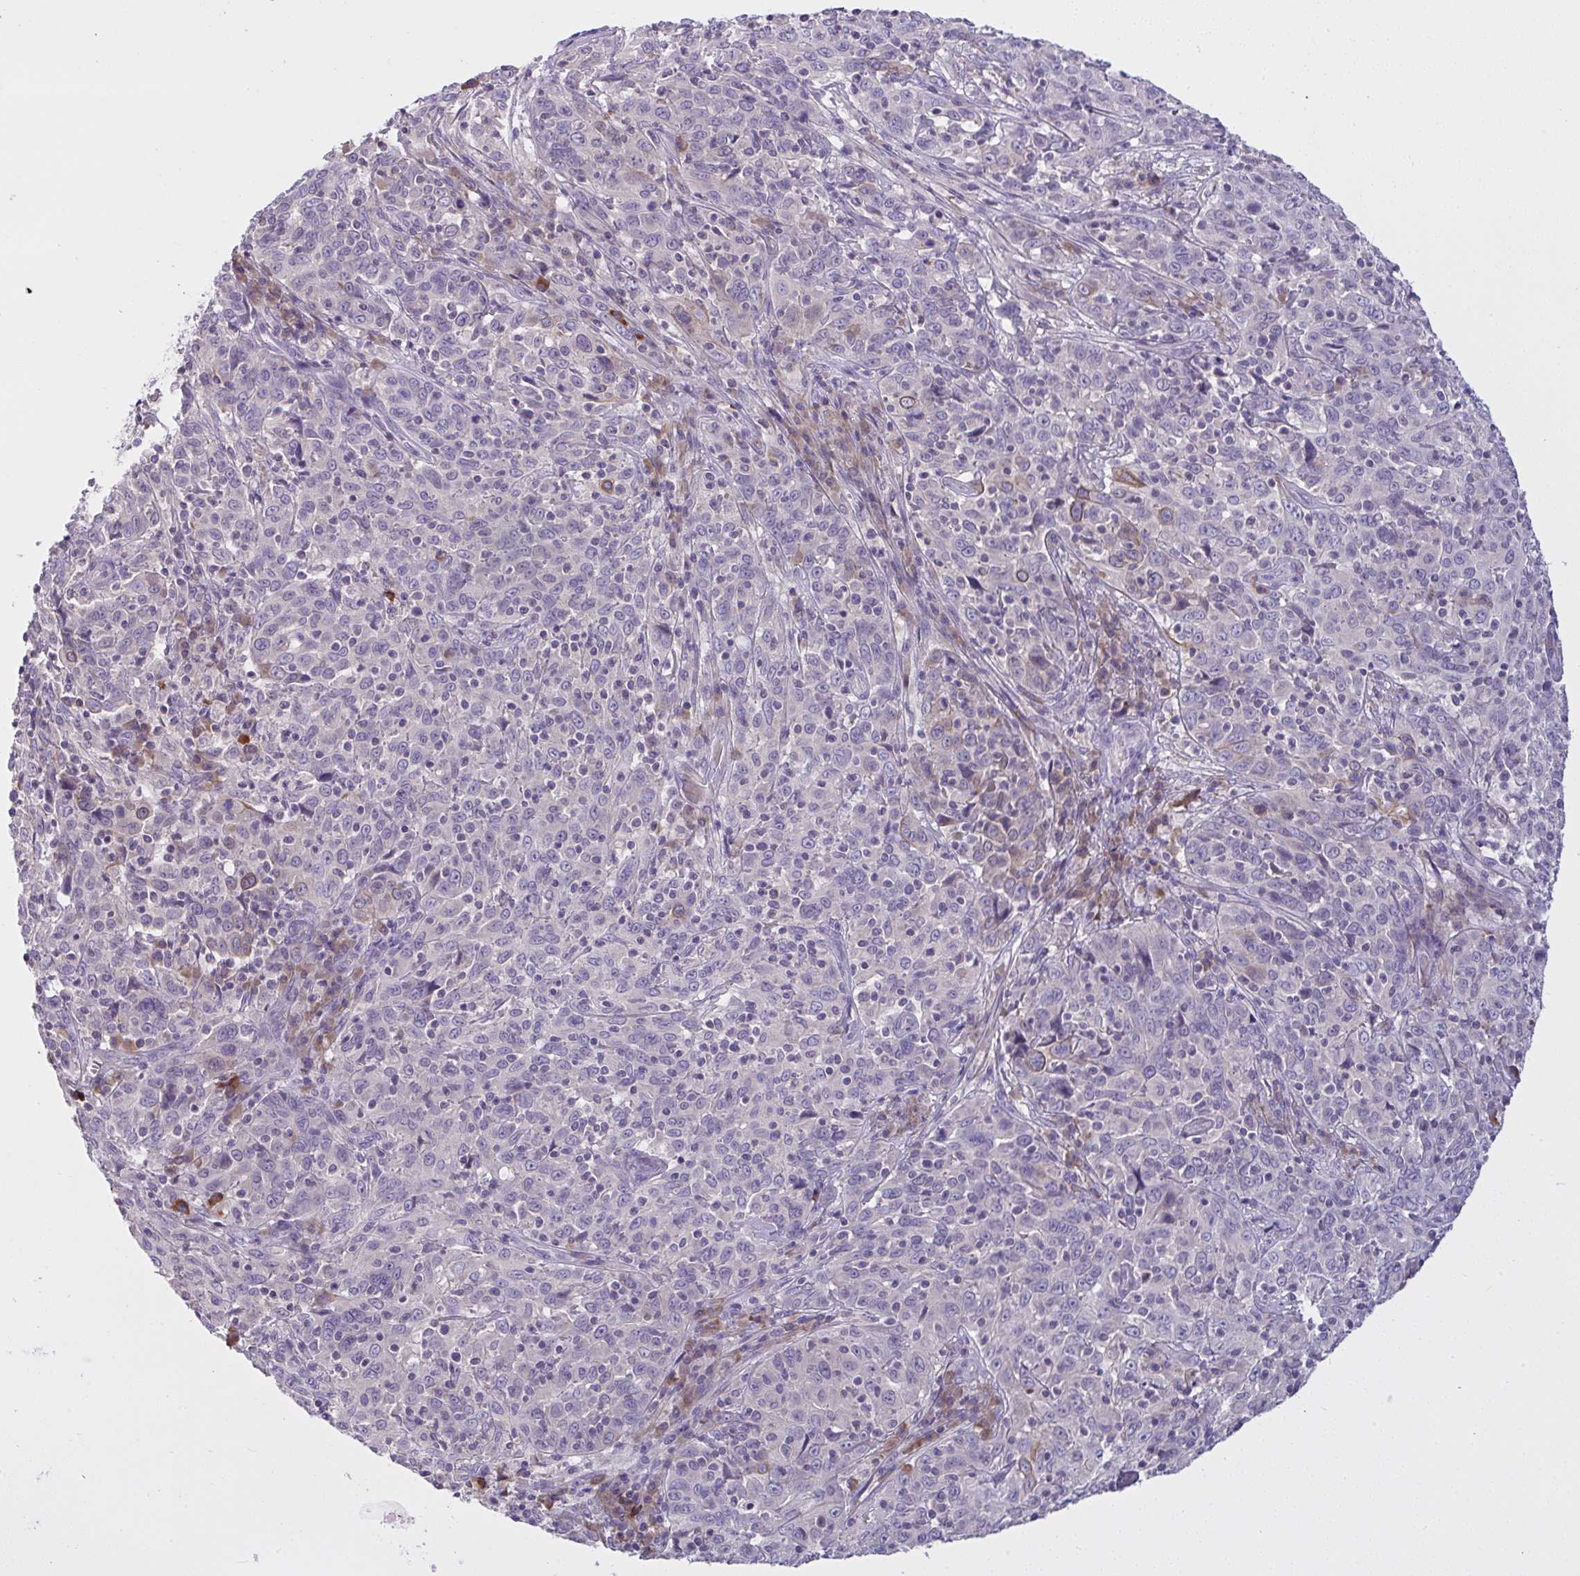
{"staining": {"intensity": "negative", "quantity": "none", "location": "none"}, "tissue": "cervical cancer", "cell_type": "Tumor cells", "image_type": "cancer", "snomed": [{"axis": "morphology", "description": "Squamous cell carcinoma, NOS"}, {"axis": "topography", "description": "Cervix"}], "caption": "High magnification brightfield microscopy of squamous cell carcinoma (cervical) stained with DAB (3,3'-diaminobenzidine) (brown) and counterstained with hematoxylin (blue): tumor cells show no significant positivity.", "gene": "TMEM41A", "patient": {"sex": "female", "age": 46}}